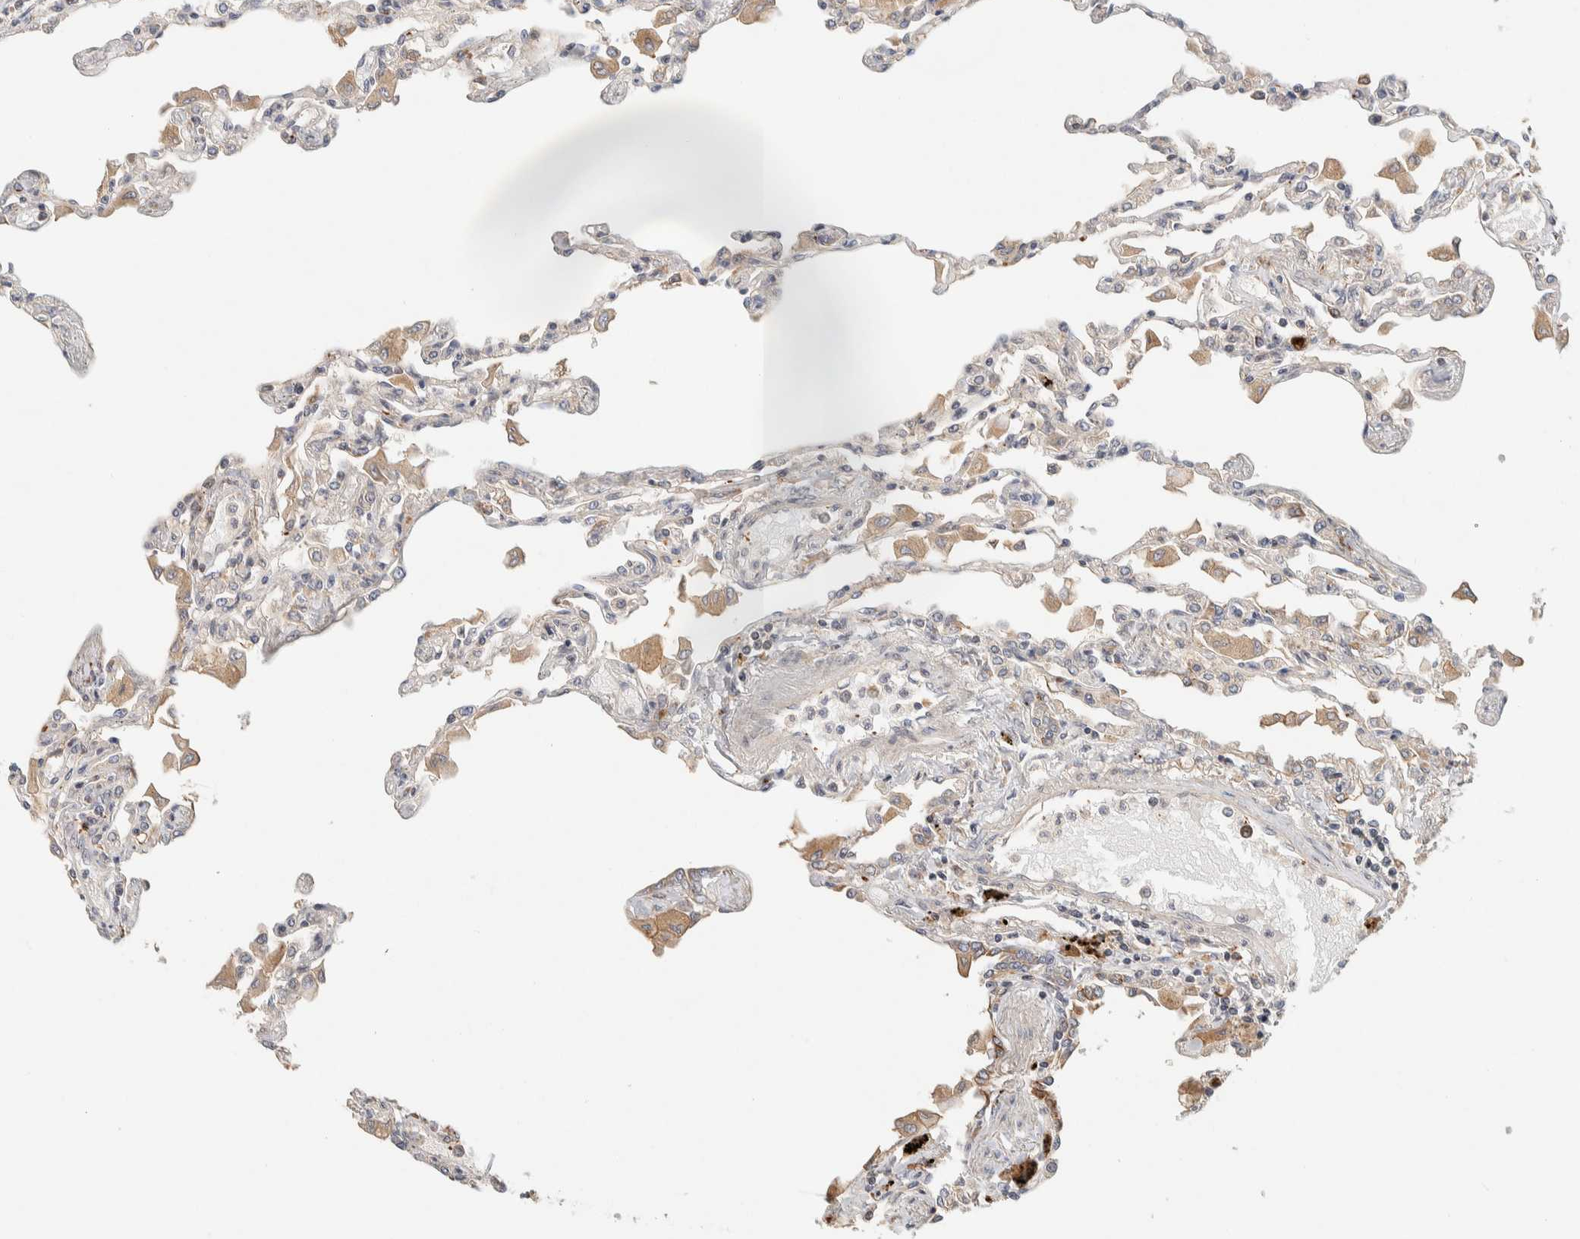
{"staining": {"intensity": "weak", "quantity": "25%-75%", "location": "cytoplasmic/membranous"}, "tissue": "lung", "cell_type": "Alveolar cells", "image_type": "normal", "snomed": [{"axis": "morphology", "description": "Normal tissue, NOS"}, {"axis": "topography", "description": "Bronchus"}, {"axis": "topography", "description": "Lung"}], "caption": "An image of lung stained for a protein shows weak cytoplasmic/membranous brown staining in alveolar cells.", "gene": "KIF9", "patient": {"sex": "female", "age": 49}}